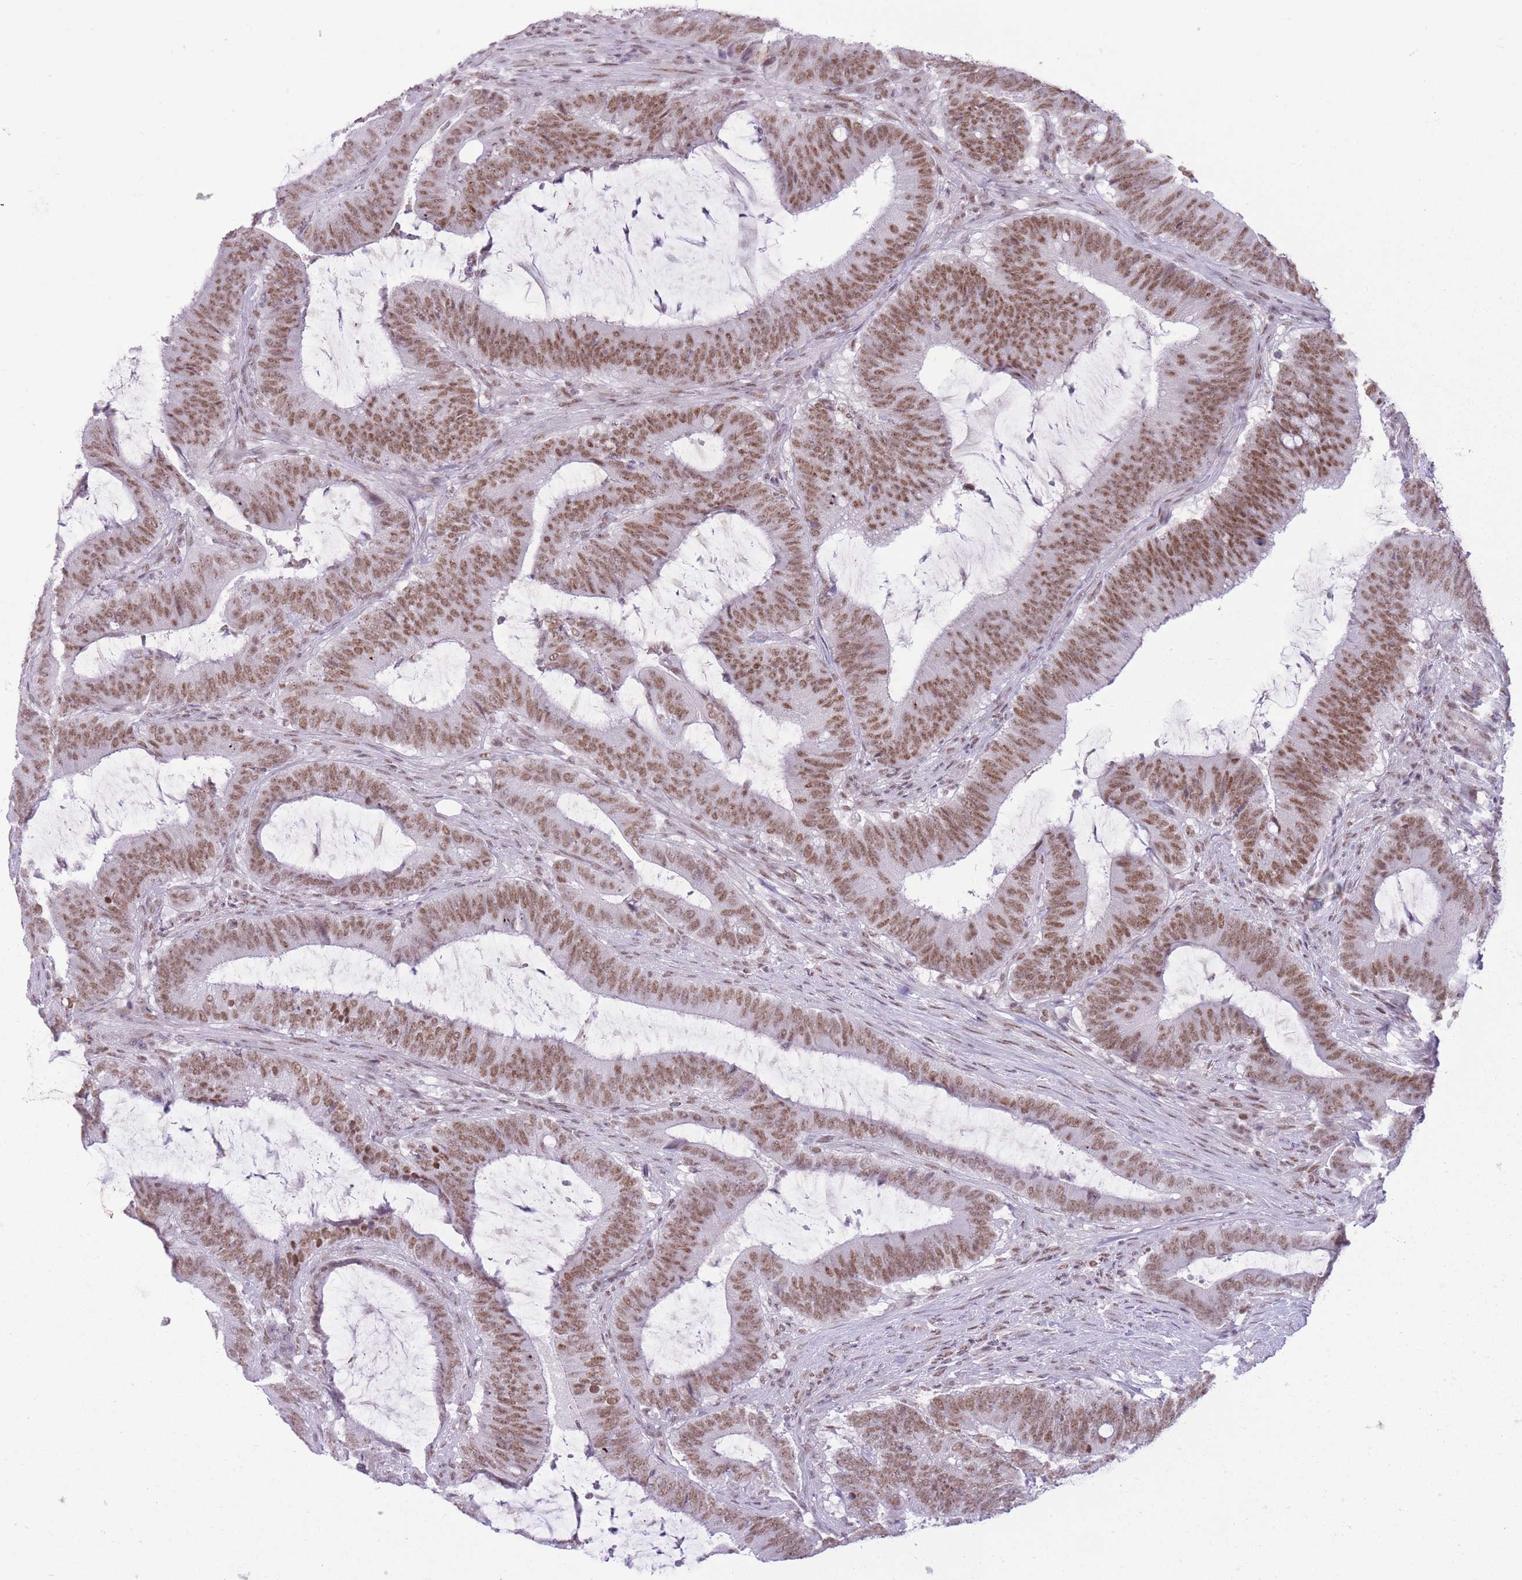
{"staining": {"intensity": "moderate", "quantity": ">75%", "location": "nuclear"}, "tissue": "colorectal cancer", "cell_type": "Tumor cells", "image_type": "cancer", "snomed": [{"axis": "morphology", "description": "Adenocarcinoma, NOS"}, {"axis": "topography", "description": "Colon"}], "caption": "Human colorectal cancer stained with a brown dye reveals moderate nuclear positive staining in about >75% of tumor cells.", "gene": "ZBED5", "patient": {"sex": "female", "age": 43}}